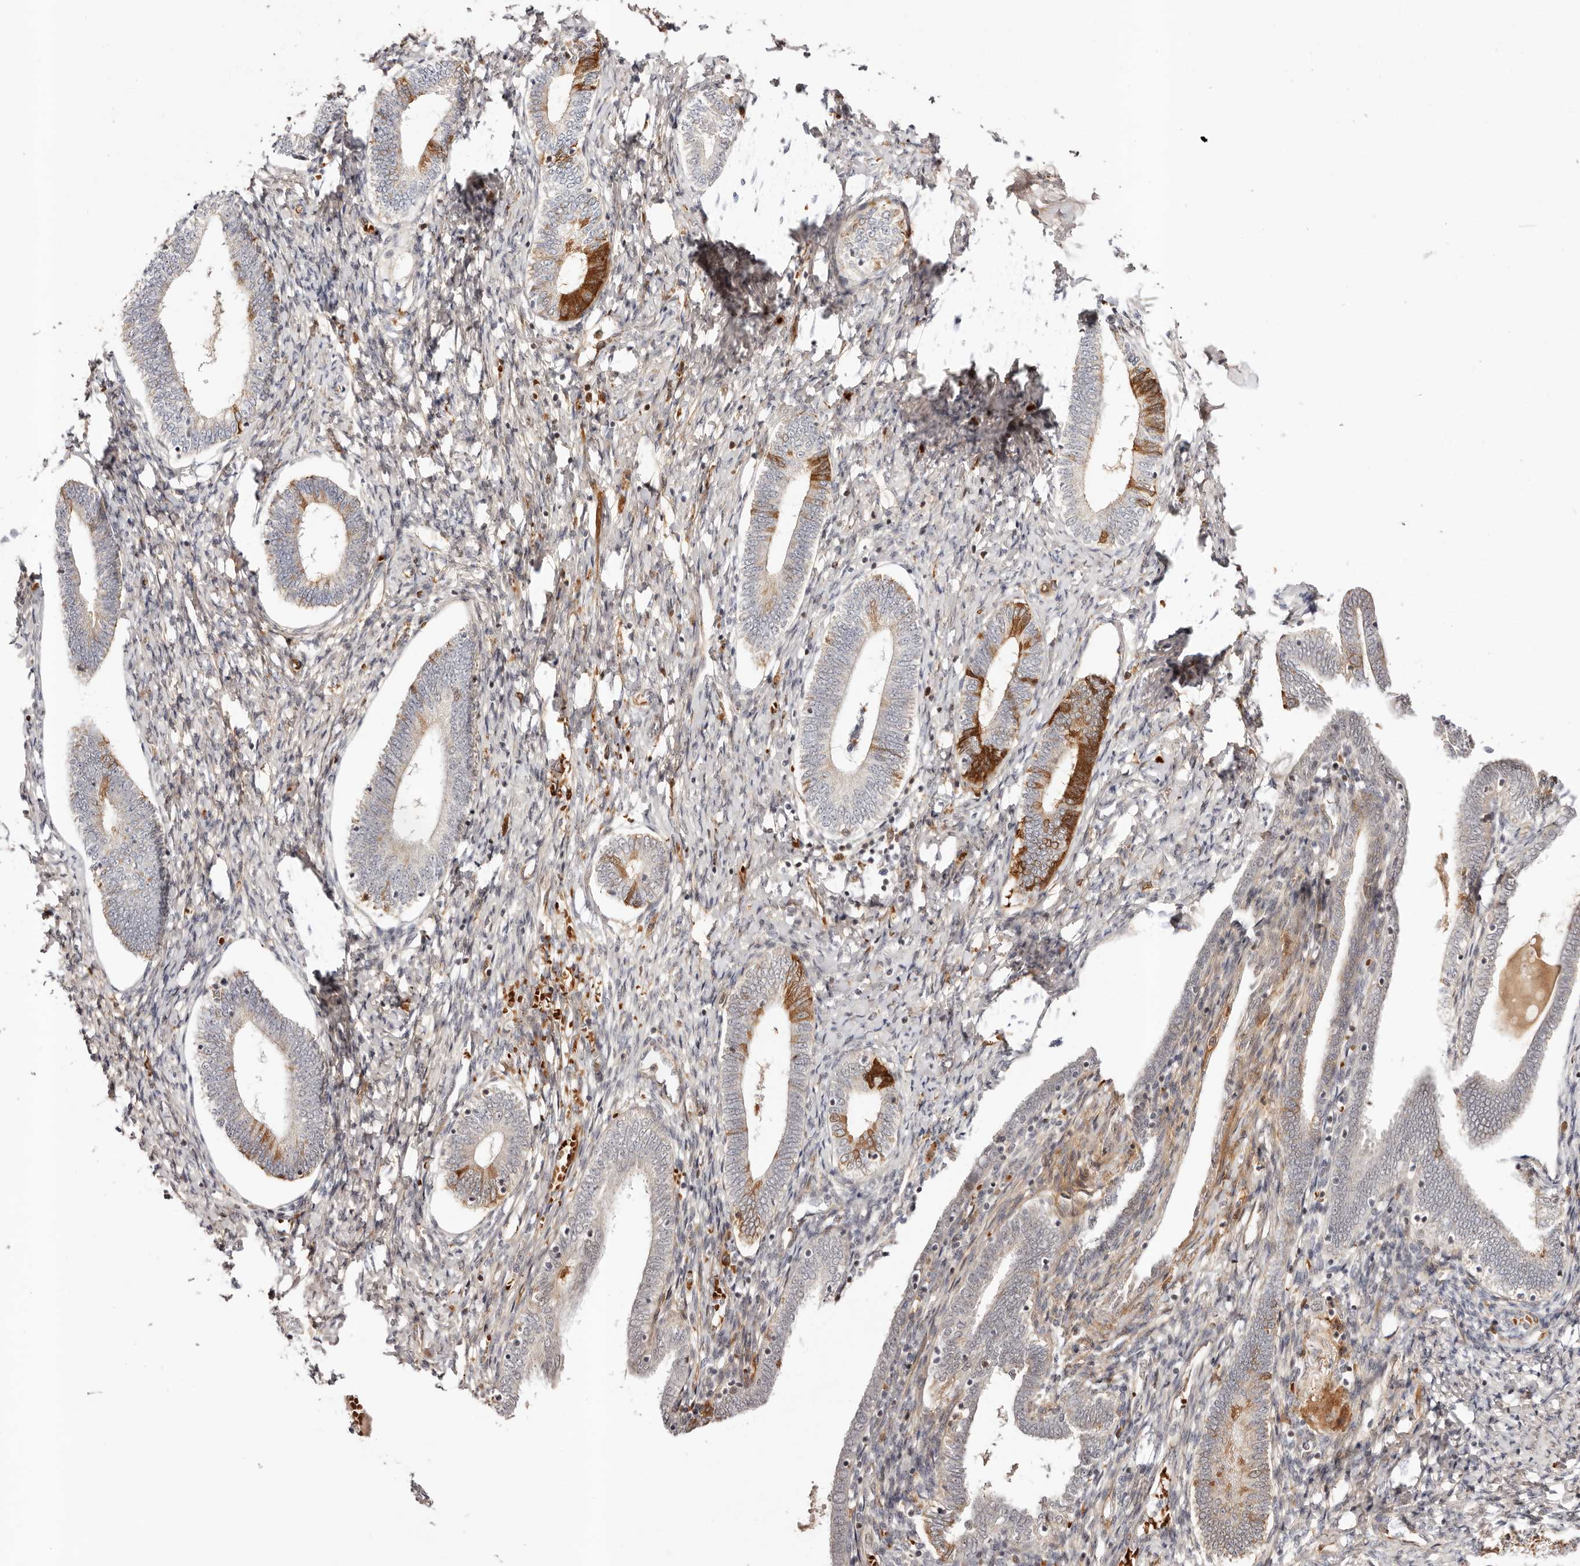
{"staining": {"intensity": "weak", "quantity": "25%-75%", "location": "nuclear"}, "tissue": "endometrium", "cell_type": "Cells in endometrial stroma", "image_type": "normal", "snomed": [{"axis": "morphology", "description": "Normal tissue, NOS"}, {"axis": "topography", "description": "Endometrium"}], "caption": "This histopathology image reveals unremarkable endometrium stained with IHC to label a protein in brown. The nuclear of cells in endometrial stroma show weak positivity for the protein. Nuclei are counter-stained blue.", "gene": "WRN", "patient": {"sex": "female", "age": 72}}